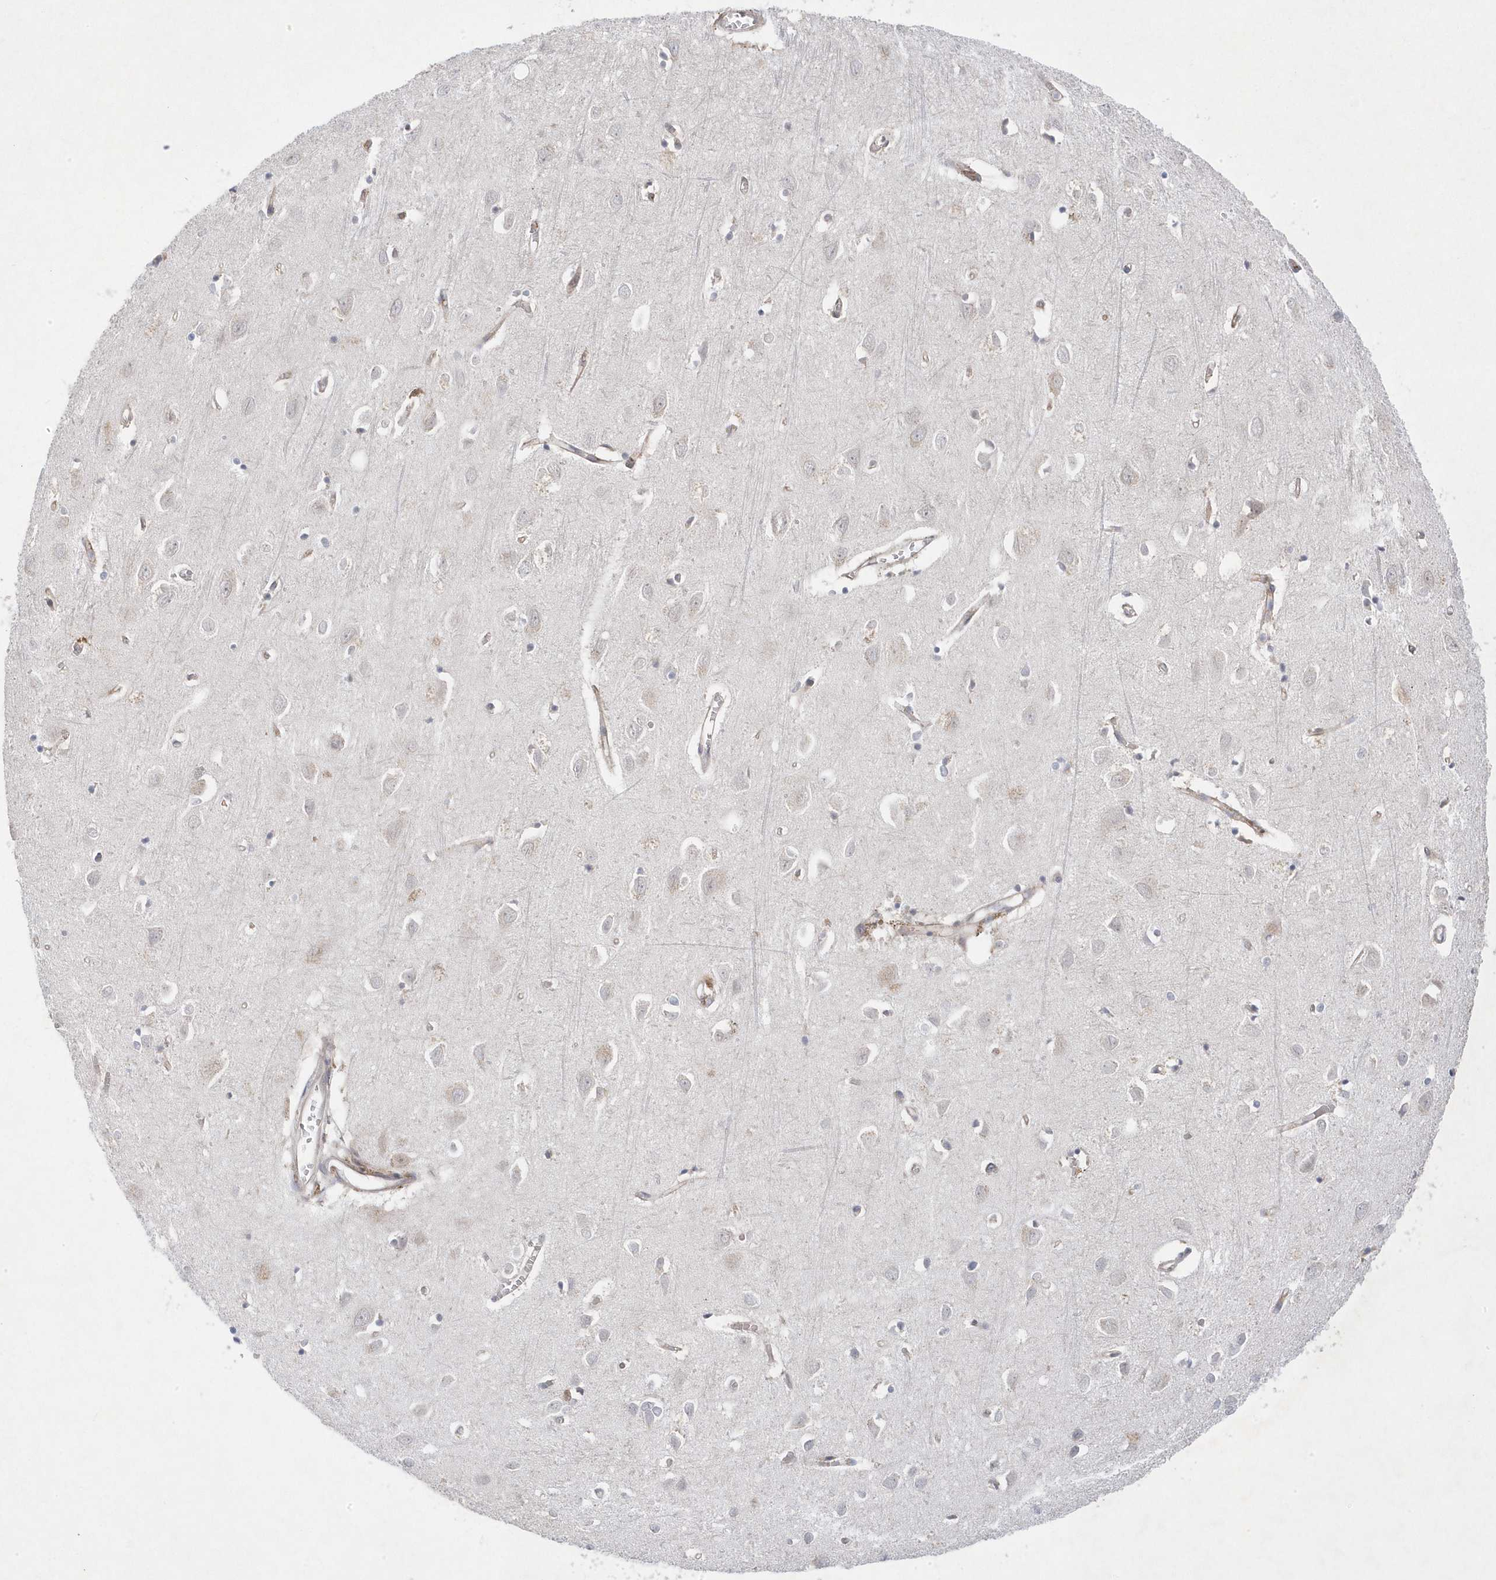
{"staining": {"intensity": "weak", "quantity": "25%-75%", "location": "cytoplasmic/membranous"}, "tissue": "cerebral cortex", "cell_type": "Endothelial cells", "image_type": "normal", "snomed": [{"axis": "morphology", "description": "Normal tissue, NOS"}, {"axis": "topography", "description": "Cerebral cortex"}], "caption": "DAB immunohistochemical staining of unremarkable human cerebral cortex exhibits weak cytoplasmic/membranous protein staining in about 25%-75% of endothelial cells. The staining was performed using DAB, with brown indicating positive protein expression. Nuclei are stained blue with hematoxylin.", "gene": "ANAPC1", "patient": {"sex": "female", "age": 64}}